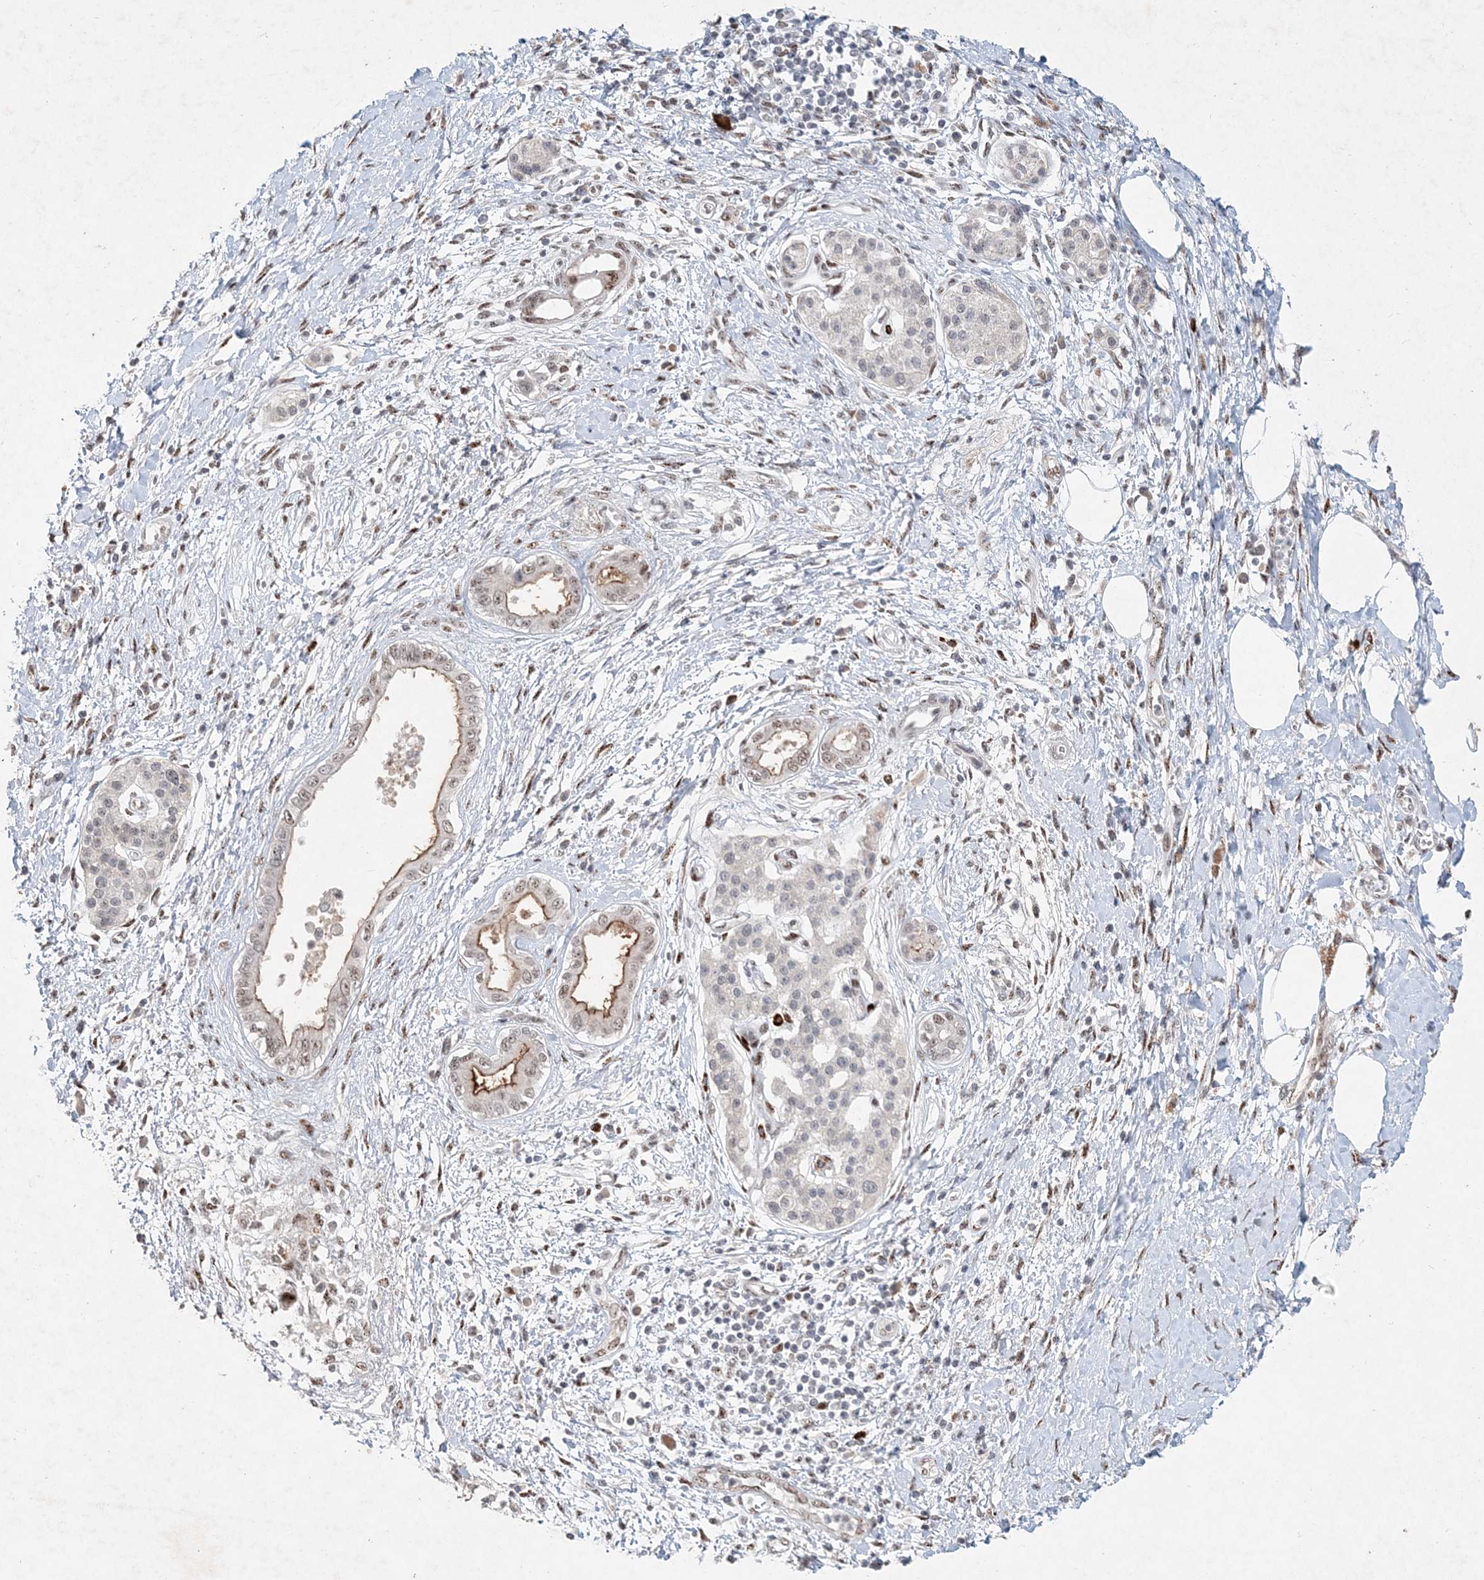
{"staining": {"intensity": "moderate", "quantity": "<25%", "location": "cytoplasmic/membranous,nuclear"}, "tissue": "pancreatic cancer", "cell_type": "Tumor cells", "image_type": "cancer", "snomed": [{"axis": "morphology", "description": "Adenocarcinoma, NOS"}, {"axis": "topography", "description": "Pancreas"}], "caption": "Protein analysis of pancreatic cancer tissue reveals moderate cytoplasmic/membranous and nuclear expression in about <25% of tumor cells. (Brightfield microscopy of DAB IHC at high magnification).", "gene": "GIN1", "patient": {"sex": "male", "age": 58}}